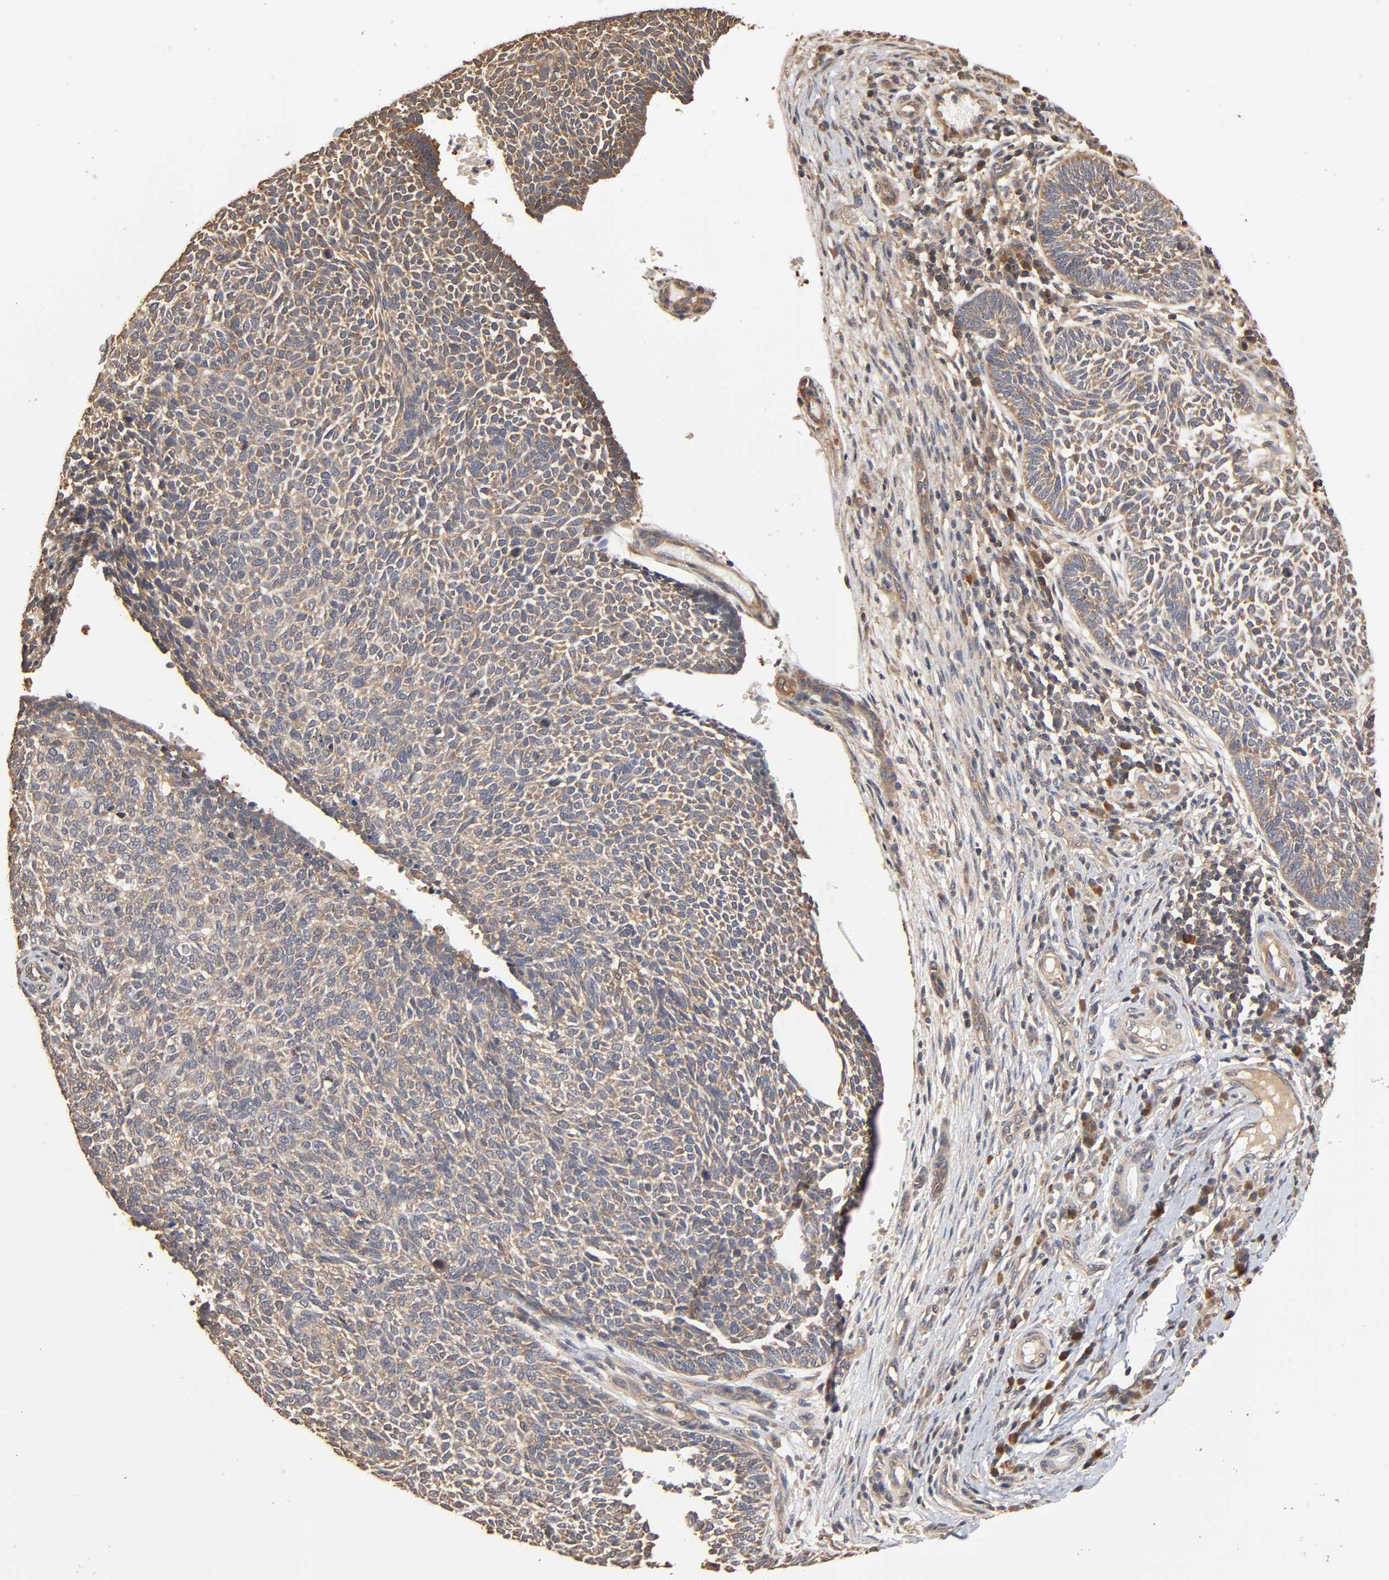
{"staining": {"intensity": "weak", "quantity": ">75%", "location": "cytoplasmic/membranous"}, "tissue": "skin cancer", "cell_type": "Tumor cells", "image_type": "cancer", "snomed": [{"axis": "morphology", "description": "Normal tissue, NOS"}, {"axis": "morphology", "description": "Basal cell carcinoma"}, {"axis": "topography", "description": "Skin"}], "caption": "Weak cytoplasmic/membranous expression for a protein is identified in approximately >75% of tumor cells of skin basal cell carcinoma using IHC.", "gene": "ARHGEF7", "patient": {"sex": "male", "age": 87}}